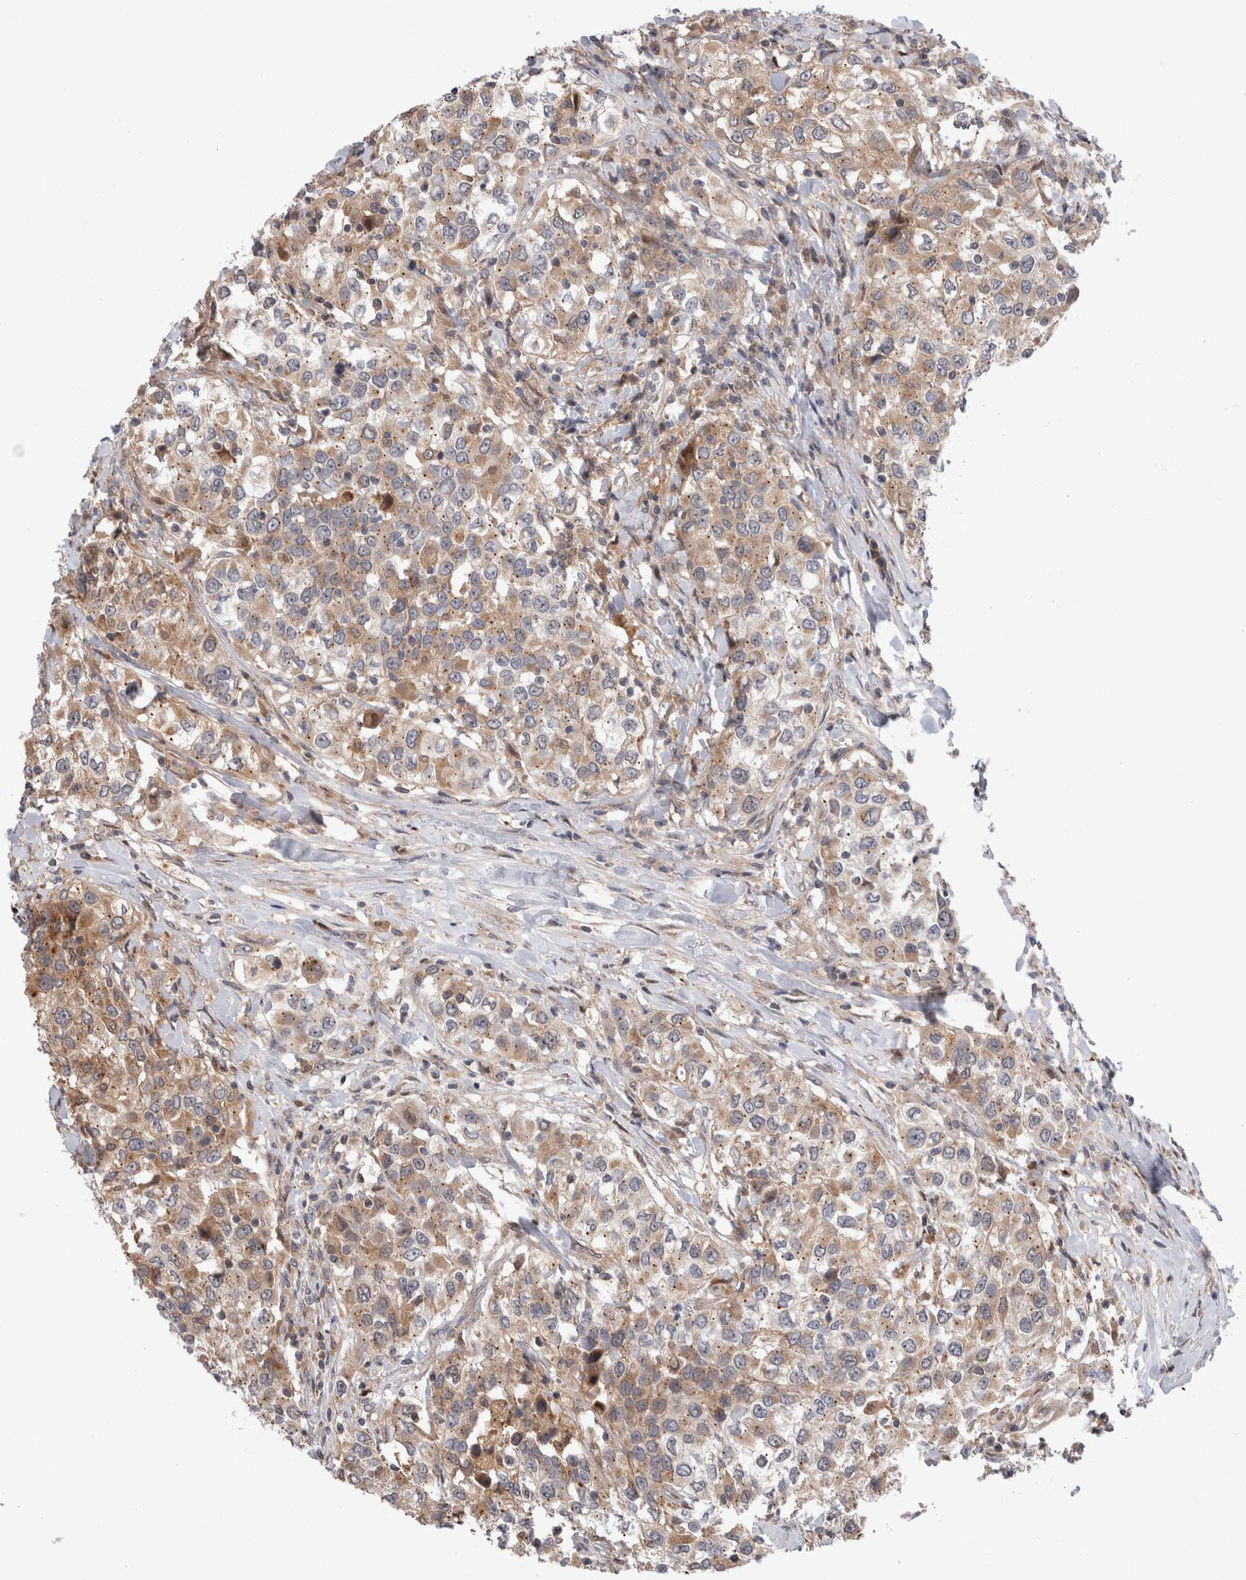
{"staining": {"intensity": "moderate", "quantity": ">75%", "location": "cytoplasmic/membranous"}, "tissue": "urothelial cancer", "cell_type": "Tumor cells", "image_type": "cancer", "snomed": [{"axis": "morphology", "description": "Urothelial carcinoma, High grade"}, {"axis": "topography", "description": "Urinary bladder"}], "caption": "About >75% of tumor cells in human urothelial cancer show moderate cytoplasmic/membranous protein positivity as visualized by brown immunohistochemical staining.", "gene": "MRPL37", "patient": {"sex": "female", "age": 80}}